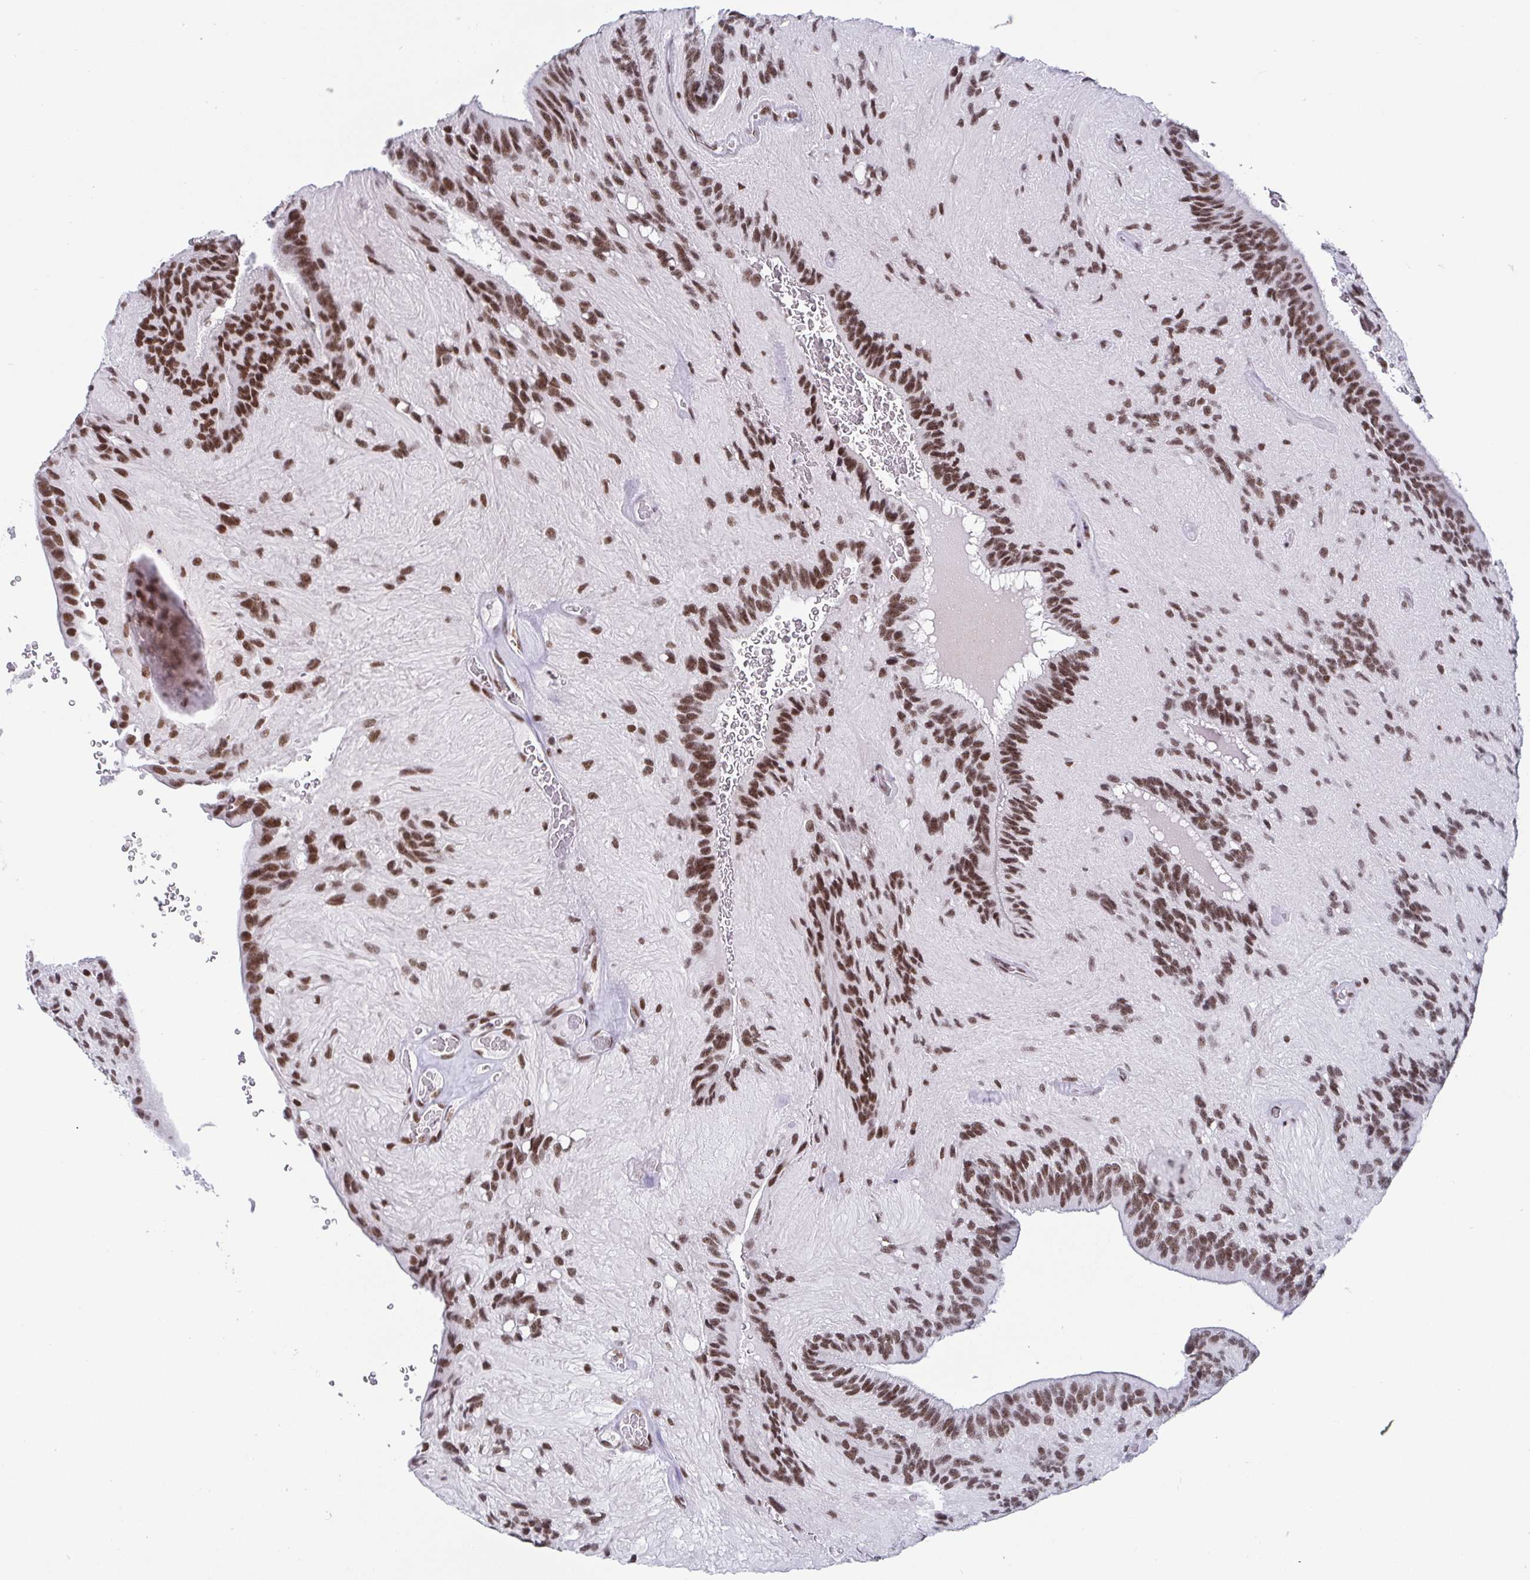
{"staining": {"intensity": "moderate", "quantity": ">75%", "location": "nuclear"}, "tissue": "glioma", "cell_type": "Tumor cells", "image_type": "cancer", "snomed": [{"axis": "morphology", "description": "Glioma, malignant, Low grade"}, {"axis": "topography", "description": "Brain"}], "caption": "Immunohistochemistry of glioma demonstrates medium levels of moderate nuclear staining in approximately >75% of tumor cells.", "gene": "CTCF", "patient": {"sex": "male", "age": 31}}